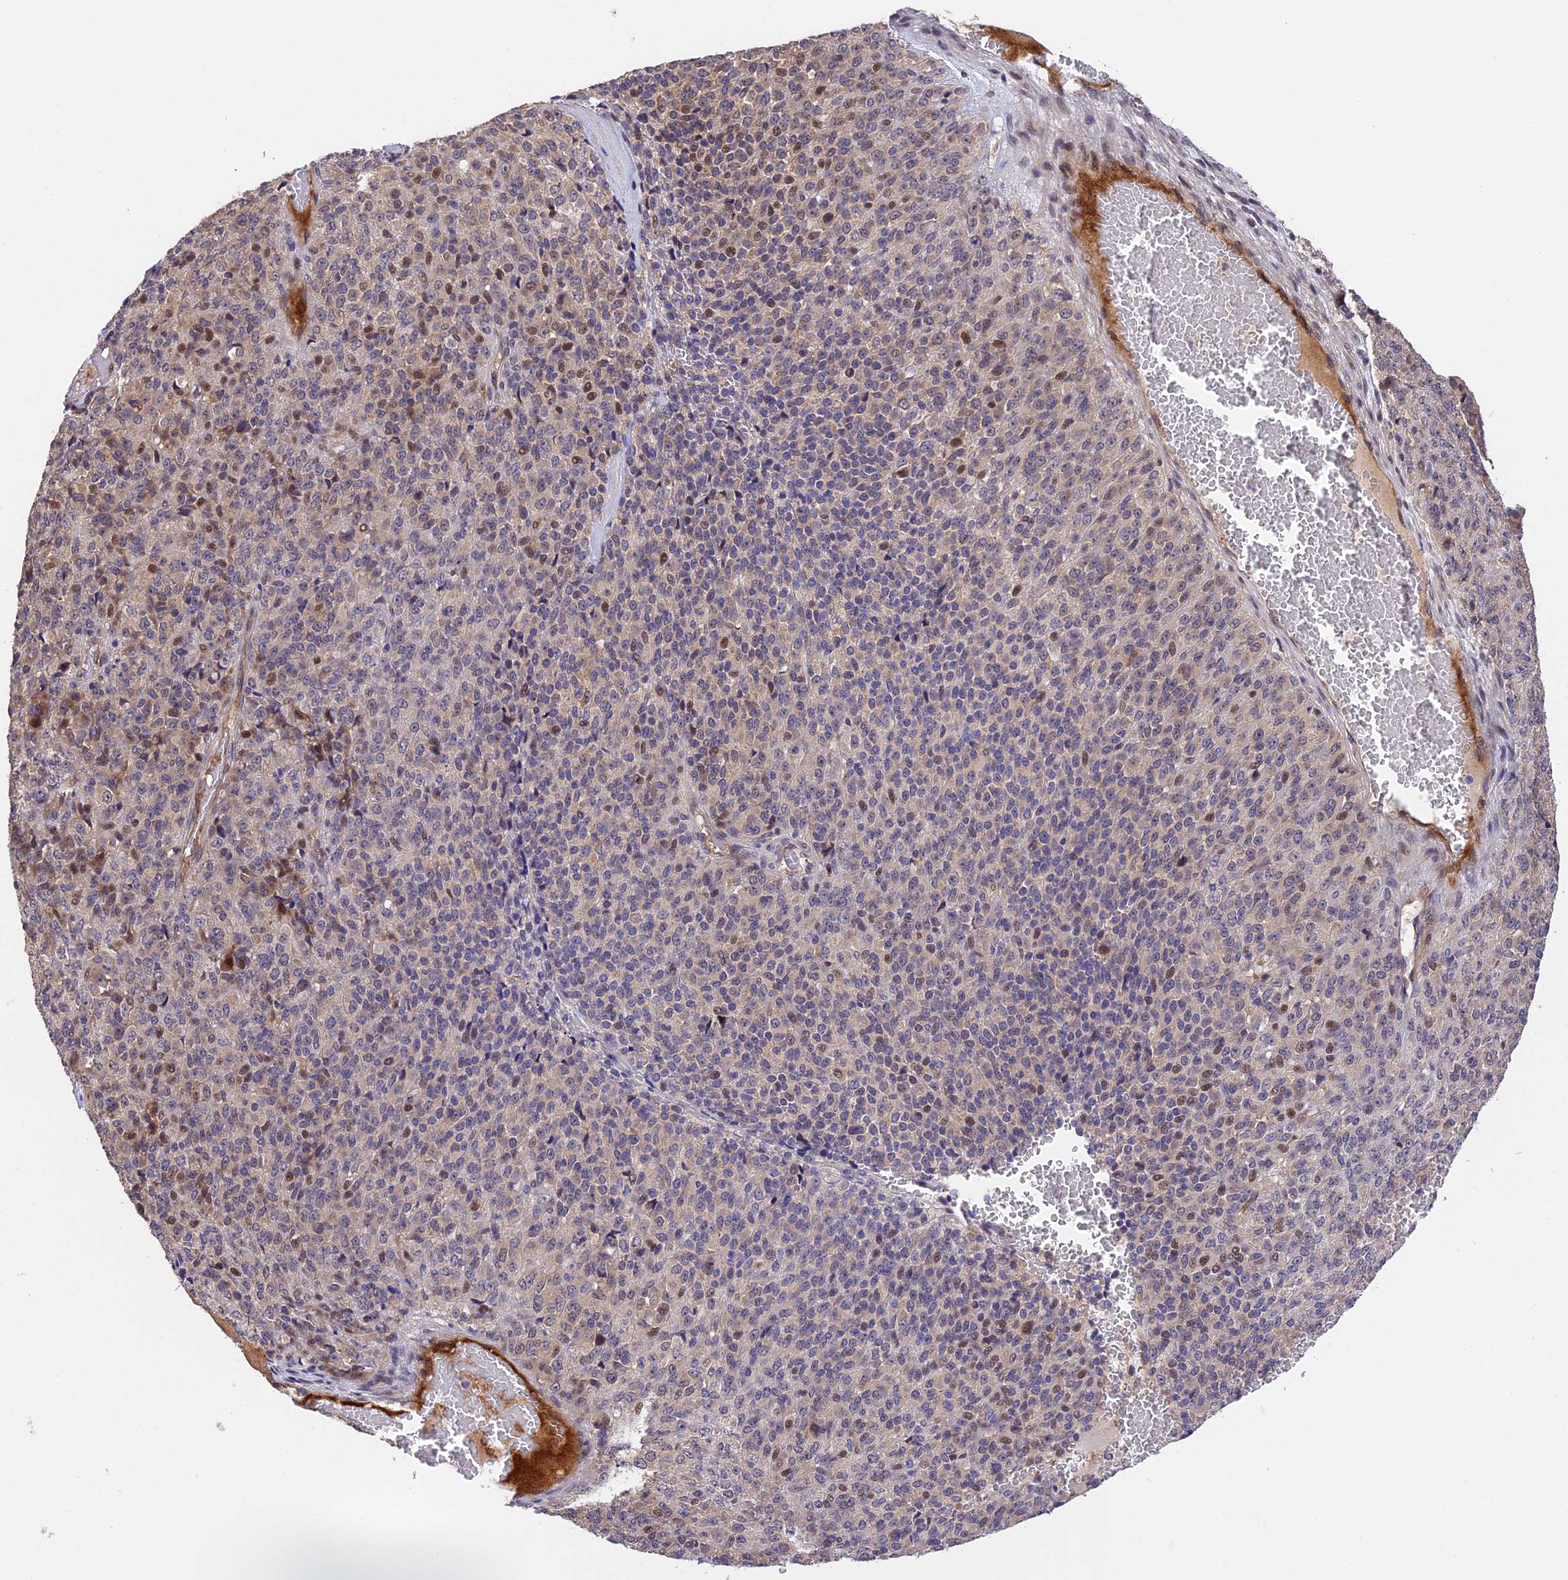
{"staining": {"intensity": "moderate", "quantity": "<25%", "location": "nuclear"}, "tissue": "melanoma", "cell_type": "Tumor cells", "image_type": "cancer", "snomed": [{"axis": "morphology", "description": "Malignant melanoma, Metastatic site"}, {"axis": "topography", "description": "Brain"}], "caption": "Moderate nuclear protein staining is seen in about <25% of tumor cells in melanoma.", "gene": "MFSD2A", "patient": {"sex": "female", "age": 56}}